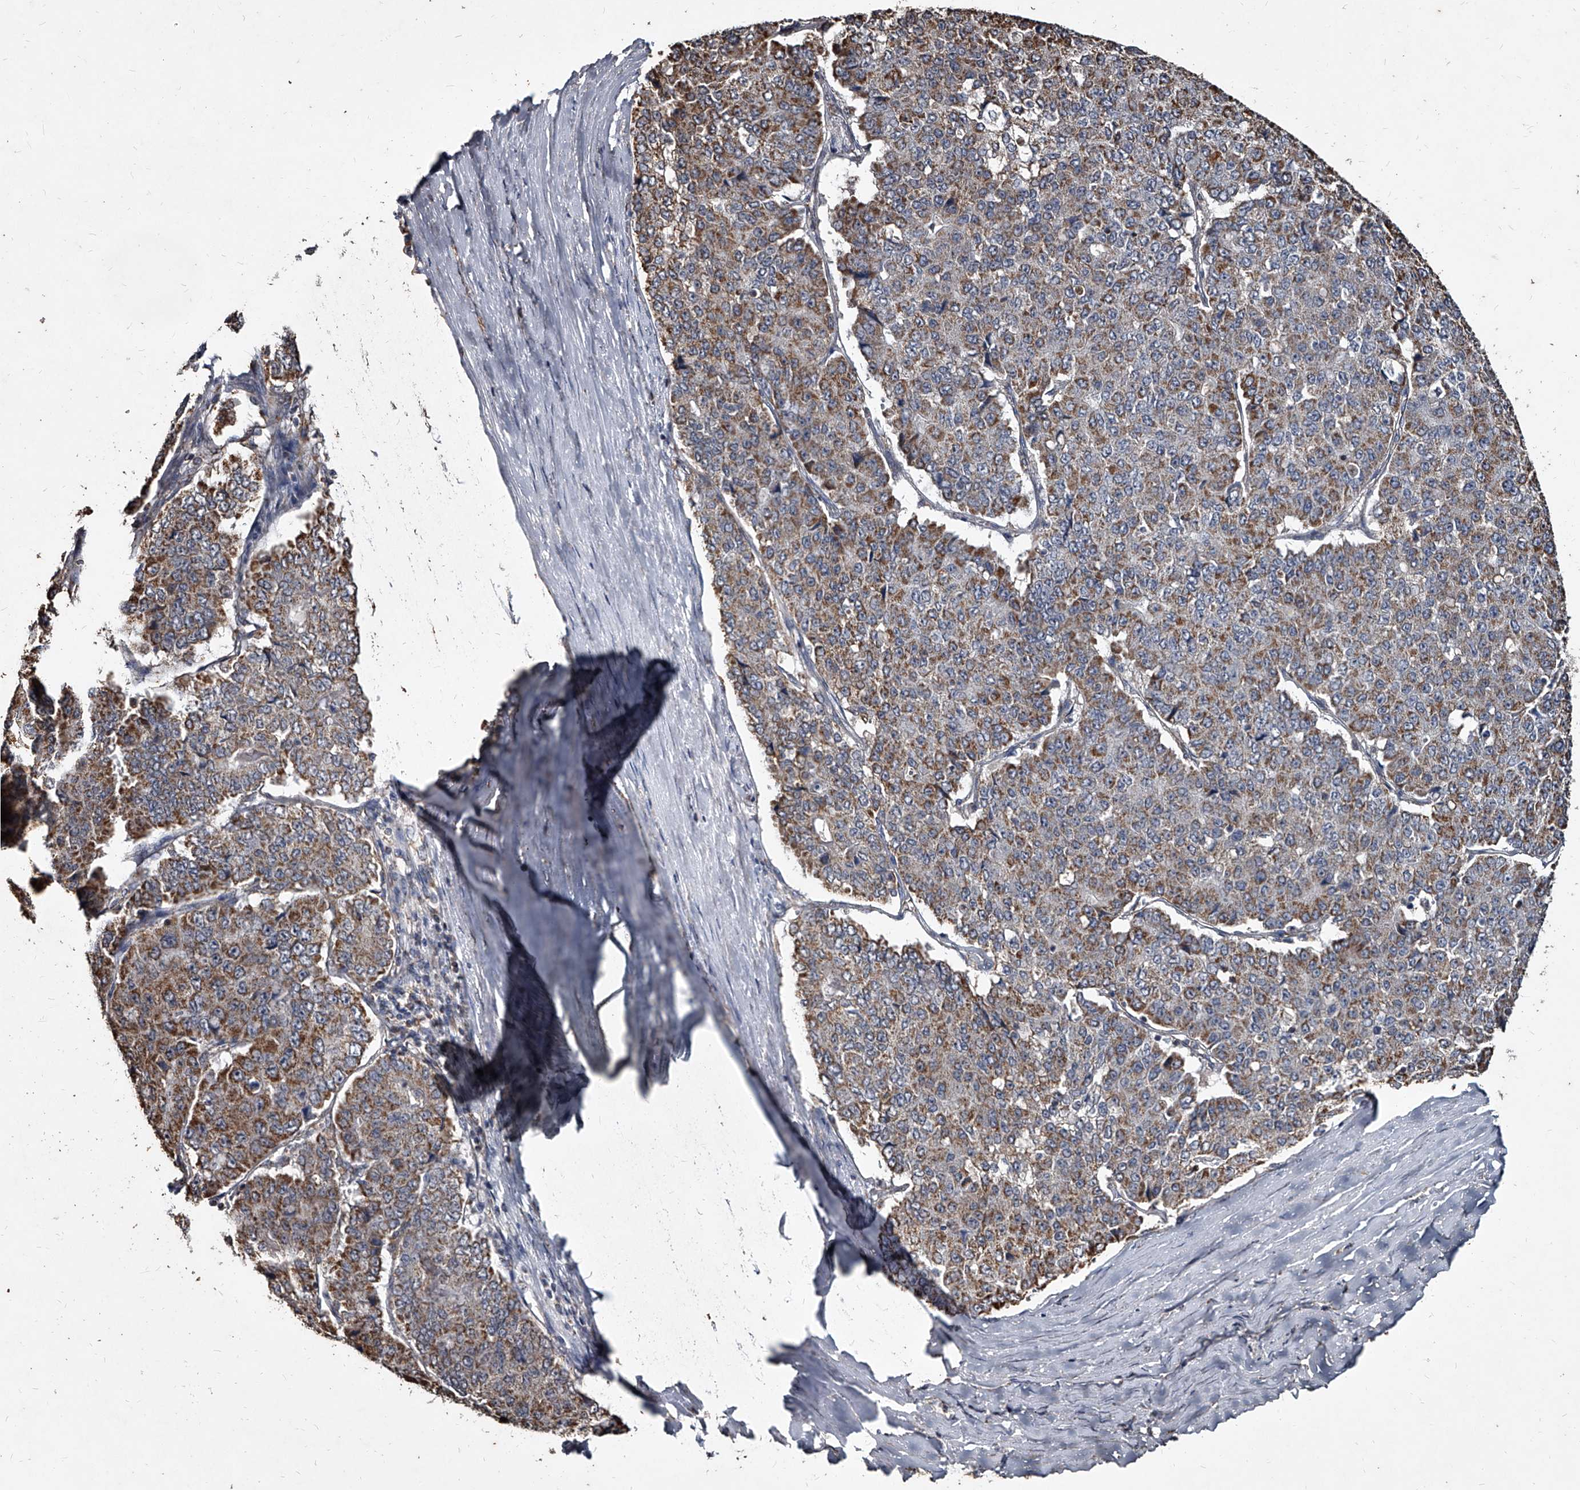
{"staining": {"intensity": "moderate", "quantity": "25%-75%", "location": "cytoplasmic/membranous"}, "tissue": "pancreatic cancer", "cell_type": "Tumor cells", "image_type": "cancer", "snomed": [{"axis": "morphology", "description": "Adenocarcinoma, NOS"}, {"axis": "topography", "description": "Pancreas"}], "caption": "Moderate cytoplasmic/membranous expression for a protein is appreciated in approximately 25%-75% of tumor cells of adenocarcinoma (pancreatic) using IHC.", "gene": "GPR183", "patient": {"sex": "male", "age": 50}}